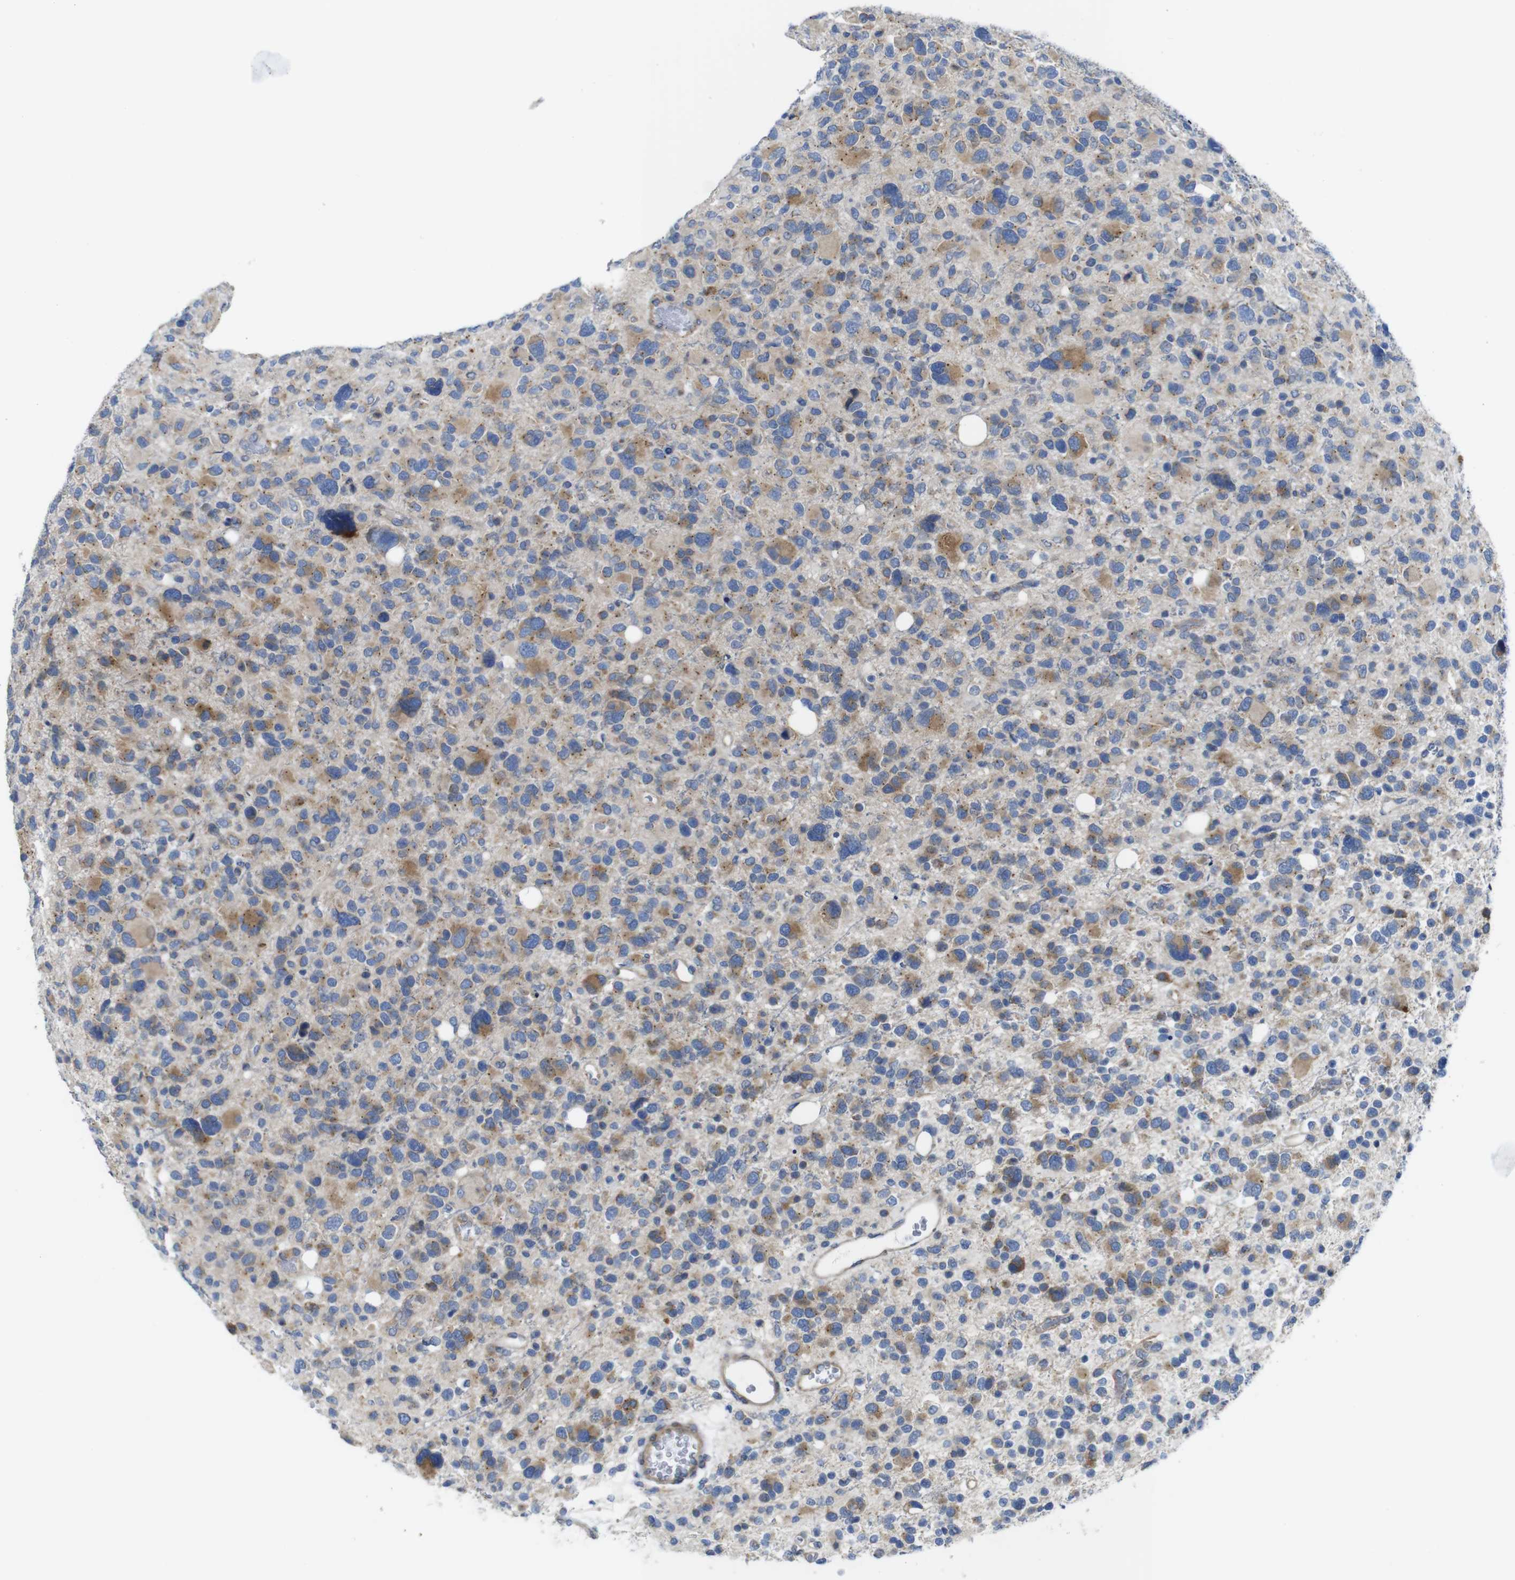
{"staining": {"intensity": "weak", "quantity": "25%-75%", "location": "cytoplasmic/membranous"}, "tissue": "glioma", "cell_type": "Tumor cells", "image_type": "cancer", "snomed": [{"axis": "morphology", "description": "Glioma, malignant, High grade"}, {"axis": "topography", "description": "Brain"}], "caption": "Protein staining demonstrates weak cytoplasmic/membranous staining in approximately 25%-75% of tumor cells in glioma. The protein of interest is shown in brown color, while the nuclei are stained blue.", "gene": "DDRGK1", "patient": {"sex": "male", "age": 48}}